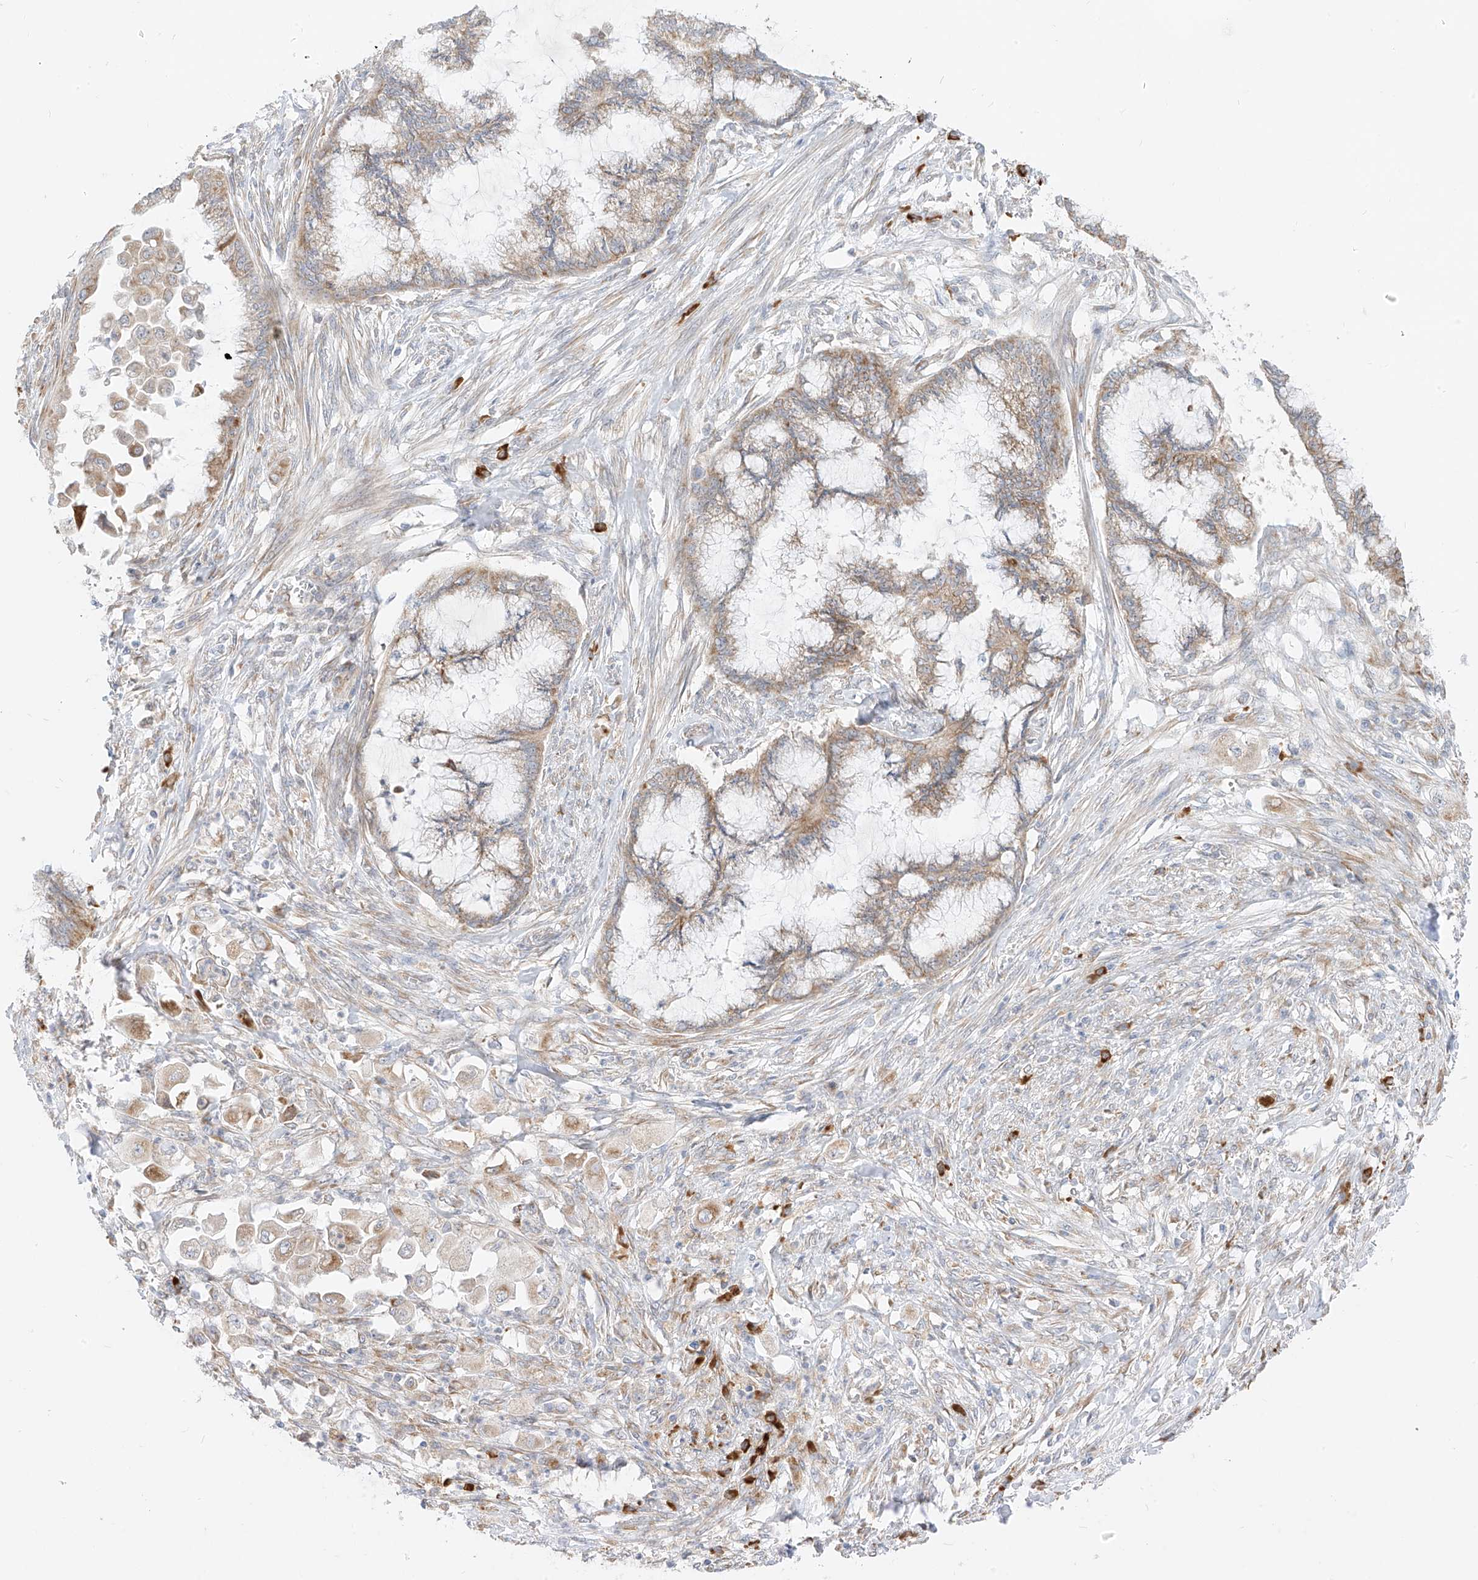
{"staining": {"intensity": "weak", "quantity": "25%-75%", "location": "cytoplasmic/membranous"}, "tissue": "endometrial cancer", "cell_type": "Tumor cells", "image_type": "cancer", "snomed": [{"axis": "morphology", "description": "Adenocarcinoma, NOS"}, {"axis": "topography", "description": "Endometrium"}], "caption": "A high-resolution micrograph shows immunohistochemistry staining of adenocarcinoma (endometrial), which exhibits weak cytoplasmic/membranous expression in approximately 25%-75% of tumor cells.", "gene": "STT3A", "patient": {"sex": "female", "age": 86}}